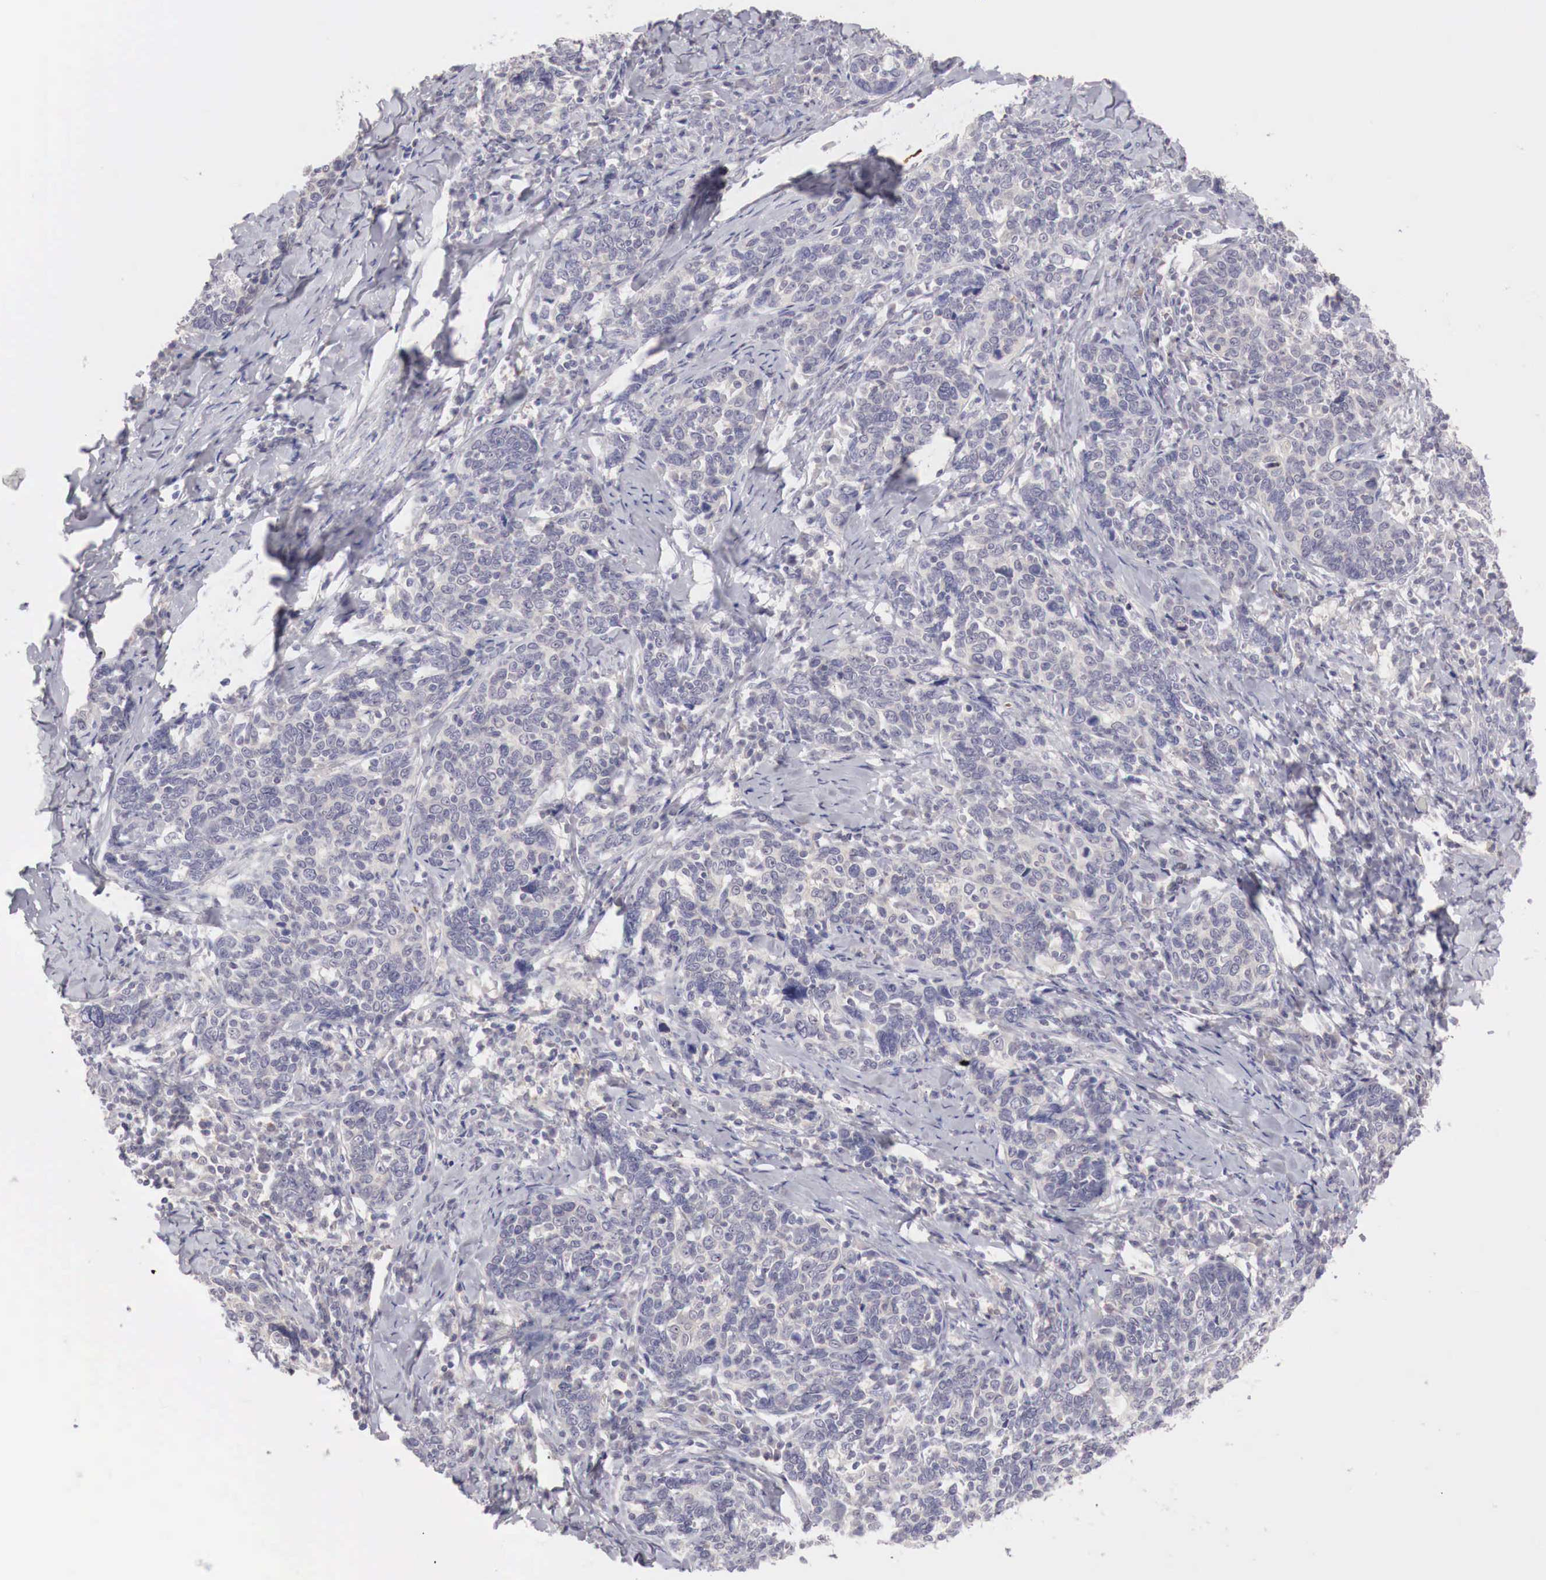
{"staining": {"intensity": "negative", "quantity": "none", "location": "none"}, "tissue": "cervical cancer", "cell_type": "Tumor cells", "image_type": "cancer", "snomed": [{"axis": "morphology", "description": "Squamous cell carcinoma, NOS"}, {"axis": "topography", "description": "Cervix"}], "caption": "Immunohistochemistry (IHC) image of cervical cancer (squamous cell carcinoma) stained for a protein (brown), which exhibits no staining in tumor cells.", "gene": "GATA1", "patient": {"sex": "female", "age": 41}}